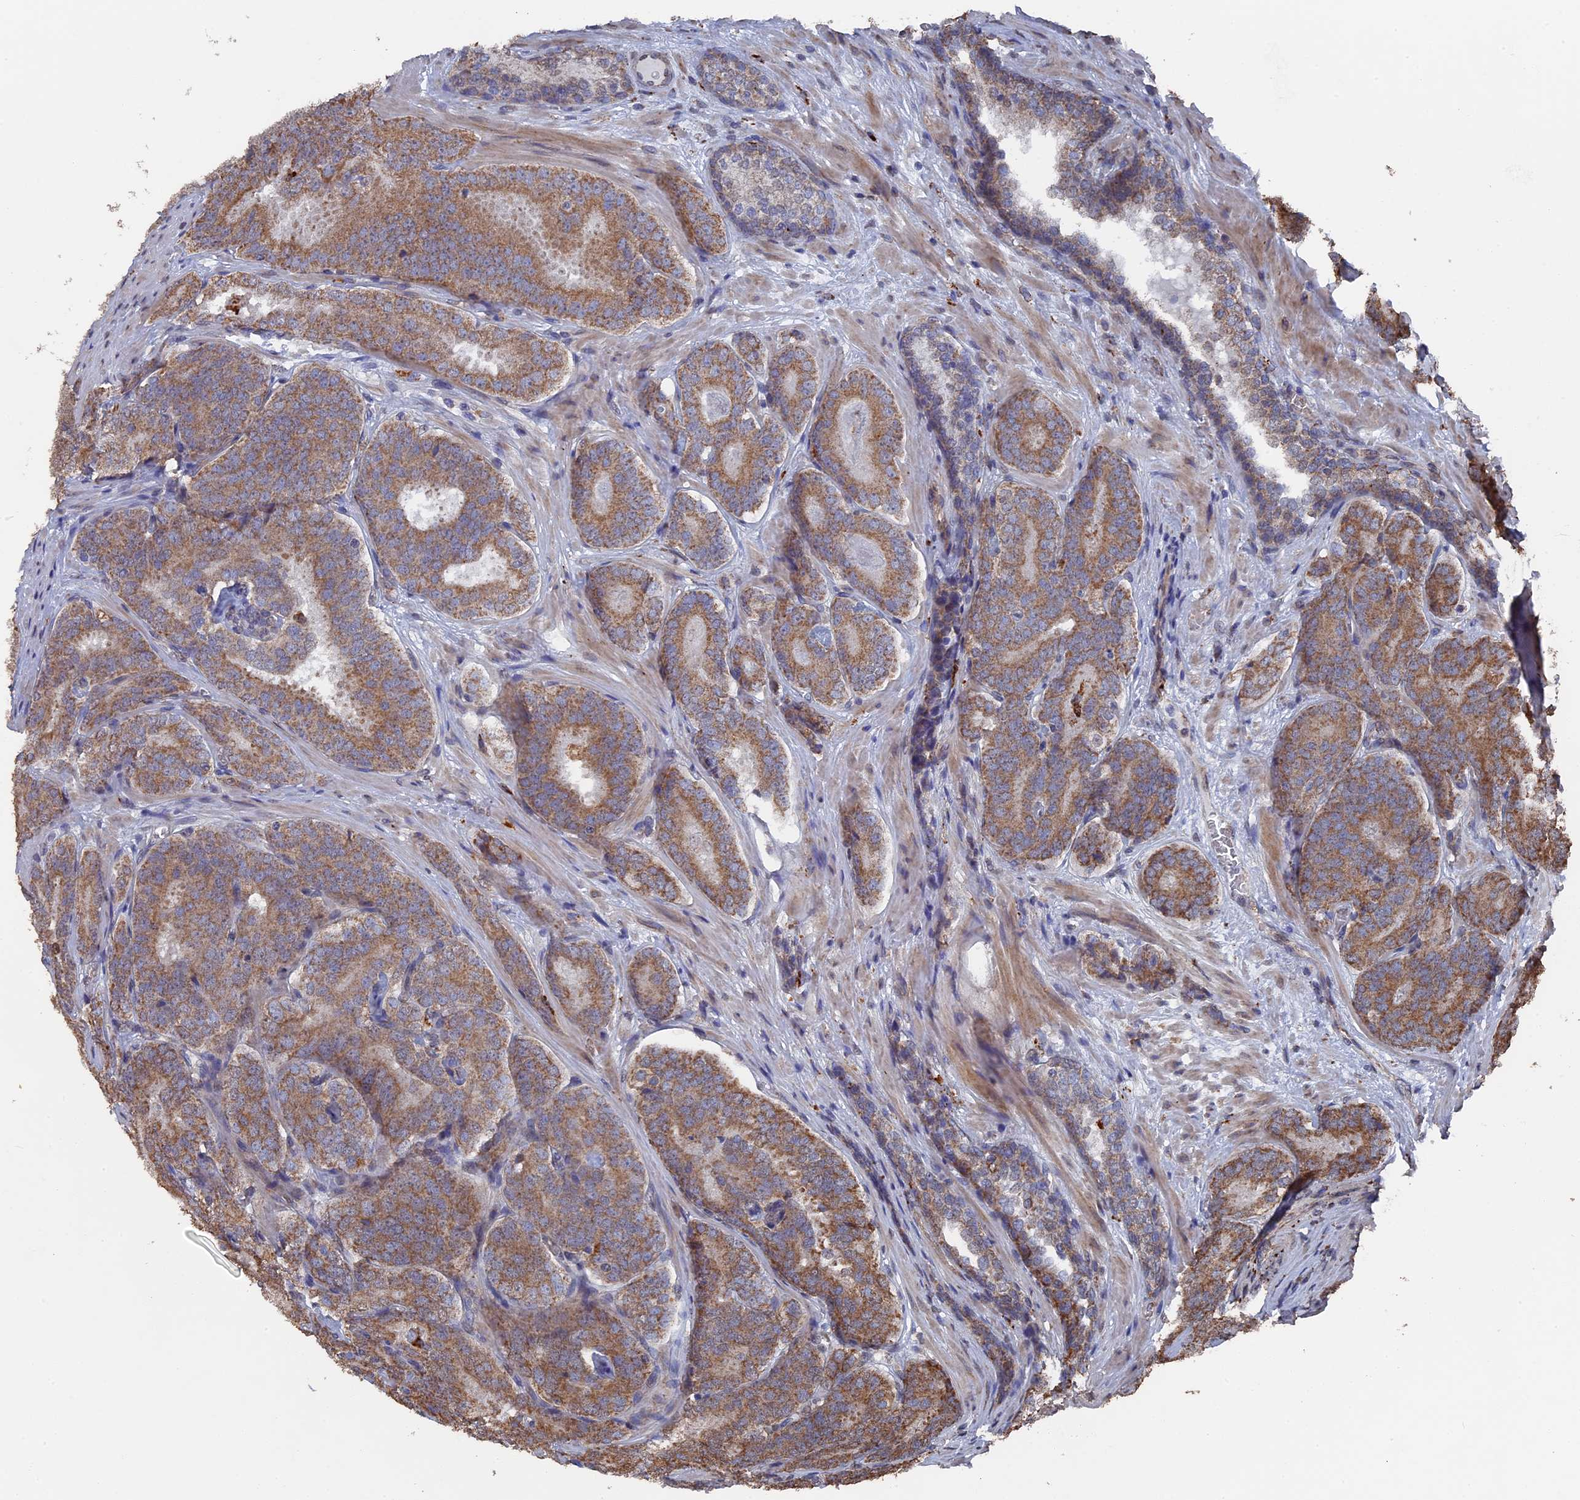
{"staining": {"intensity": "moderate", "quantity": ">75%", "location": "cytoplasmic/membranous"}, "tissue": "prostate cancer", "cell_type": "Tumor cells", "image_type": "cancer", "snomed": [{"axis": "morphology", "description": "Adenocarcinoma, High grade"}, {"axis": "topography", "description": "Prostate"}], "caption": "Approximately >75% of tumor cells in high-grade adenocarcinoma (prostate) reveal moderate cytoplasmic/membranous protein staining as visualized by brown immunohistochemical staining.", "gene": "SMG9", "patient": {"sex": "male", "age": 63}}